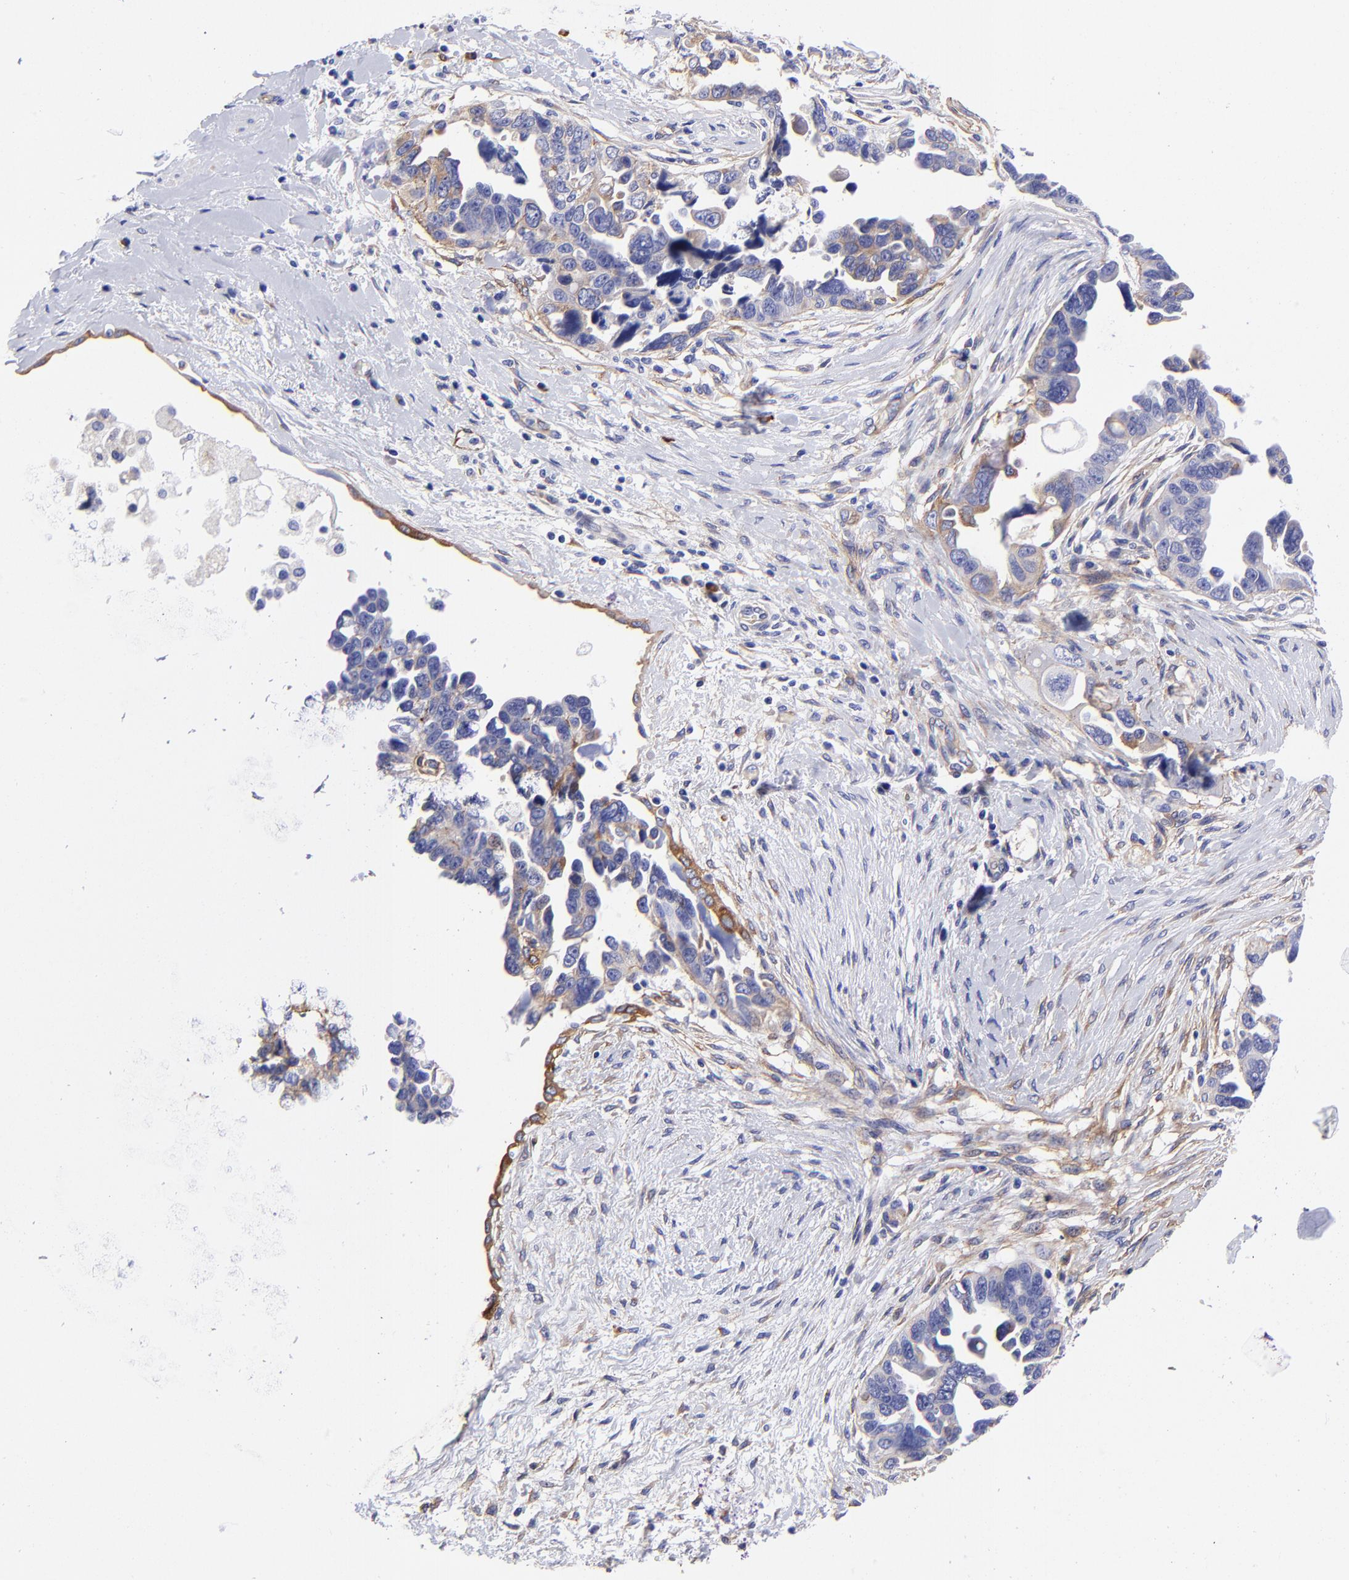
{"staining": {"intensity": "moderate", "quantity": "25%-75%", "location": "cytoplasmic/membranous"}, "tissue": "ovarian cancer", "cell_type": "Tumor cells", "image_type": "cancer", "snomed": [{"axis": "morphology", "description": "Cystadenocarcinoma, serous, NOS"}, {"axis": "topography", "description": "Ovary"}], "caption": "The image reveals a brown stain indicating the presence of a protein in the cytoplasmic/membranous of tumor cells in serous cystadenocarcinoma (ovarian).", "gene": "PPFIBP1", "patient": {"sex": "female", "age": 63}}